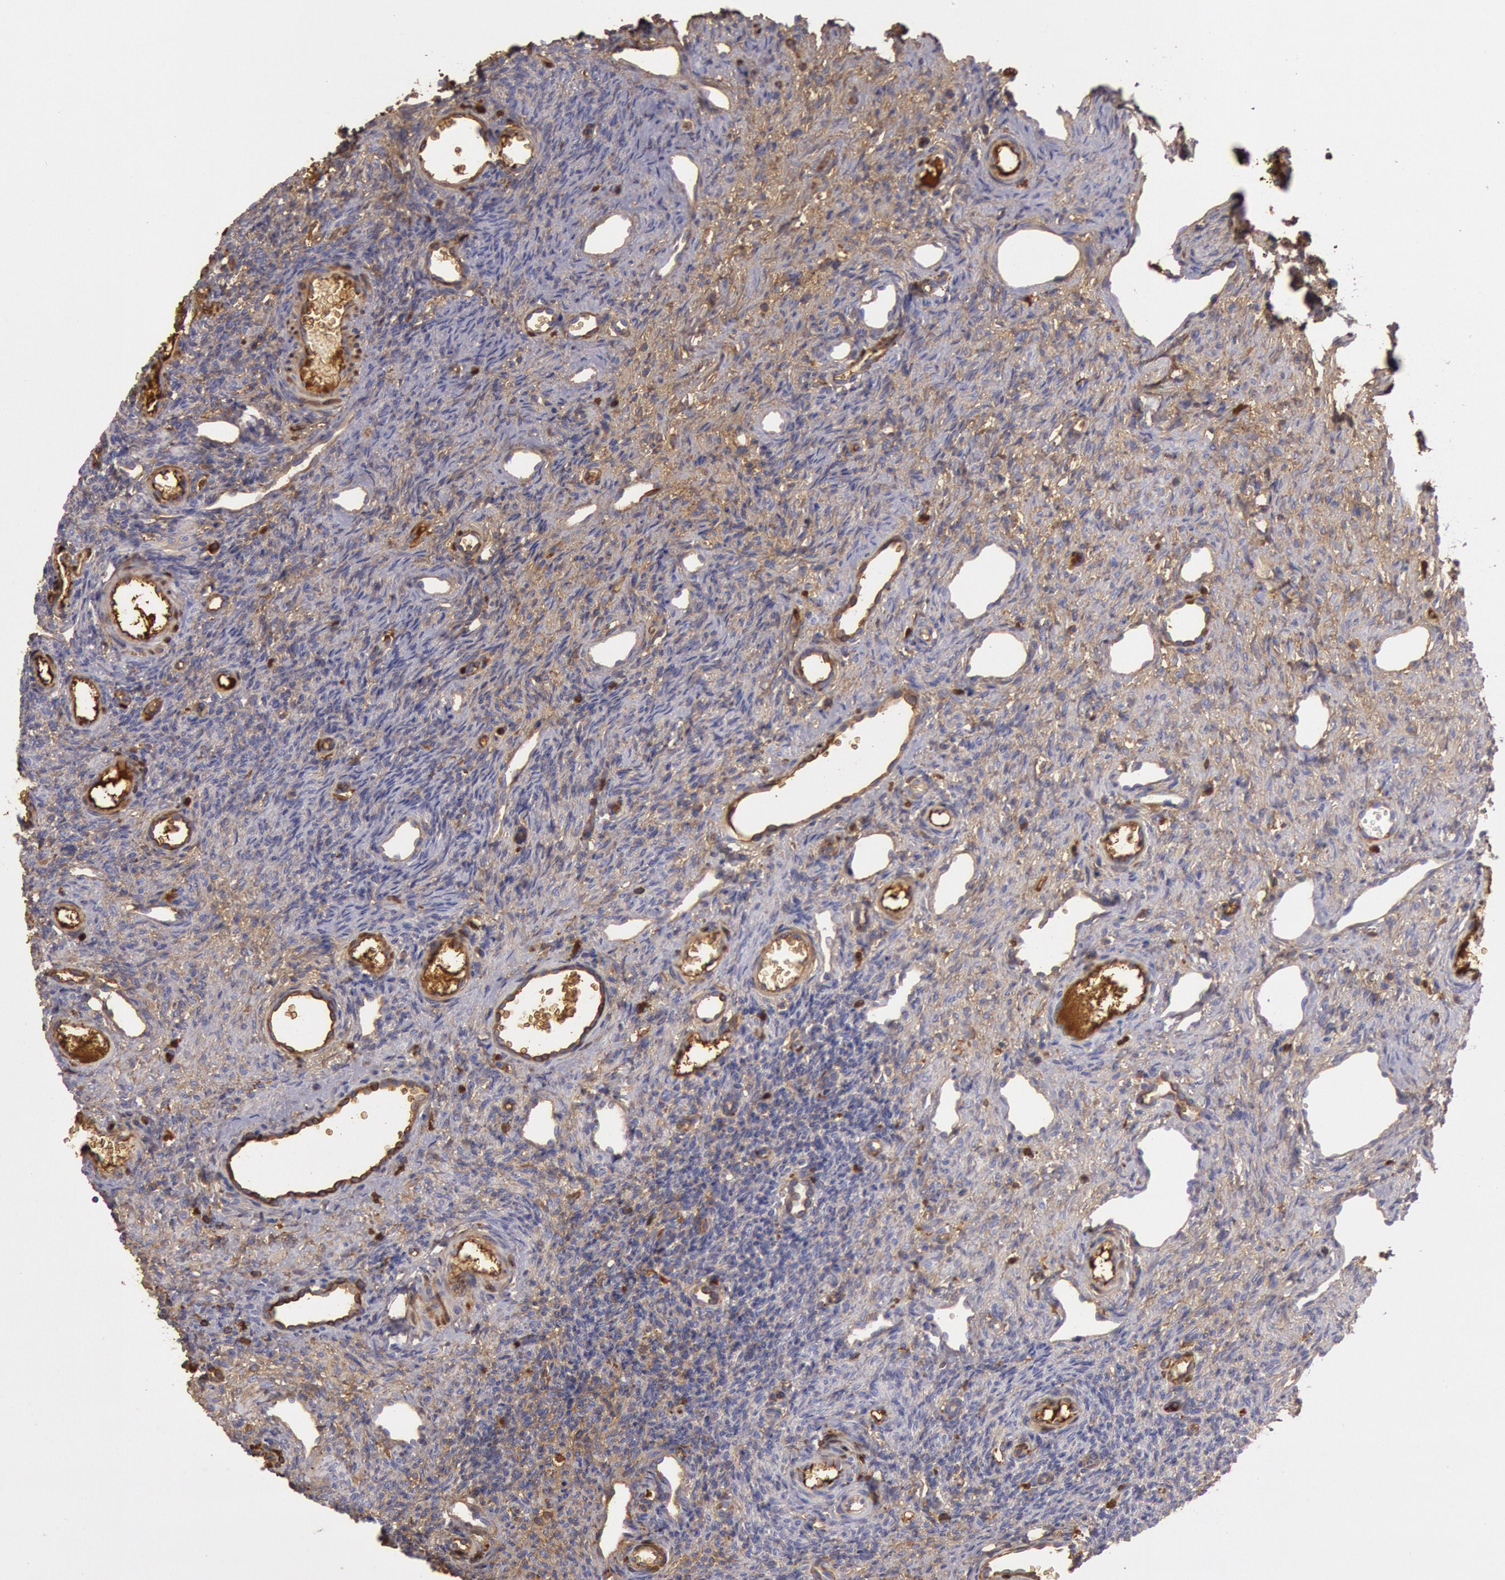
{"staining": {"intensity": "weak", "quantity": "25%-75%", "location": "cytoplasmic/membranous"}, "tissue": "ovary", "cell_type": "Follicle cells", "image_type": "normal", "snomed": [{"axis": "morphology", "description": "Normal tissue, NOS"}, {"axis": "topography", "description": "Ovary"}], "caption": "Immunohistochemical staining of unremarkable human ovary displays 25%-75% levels of weak cytoplasmic/membranous protein positivity in approximately 25%-75% of follicle cells.", "gene": "IGHG1", "patient": {"sex": "female", "age": 33}}